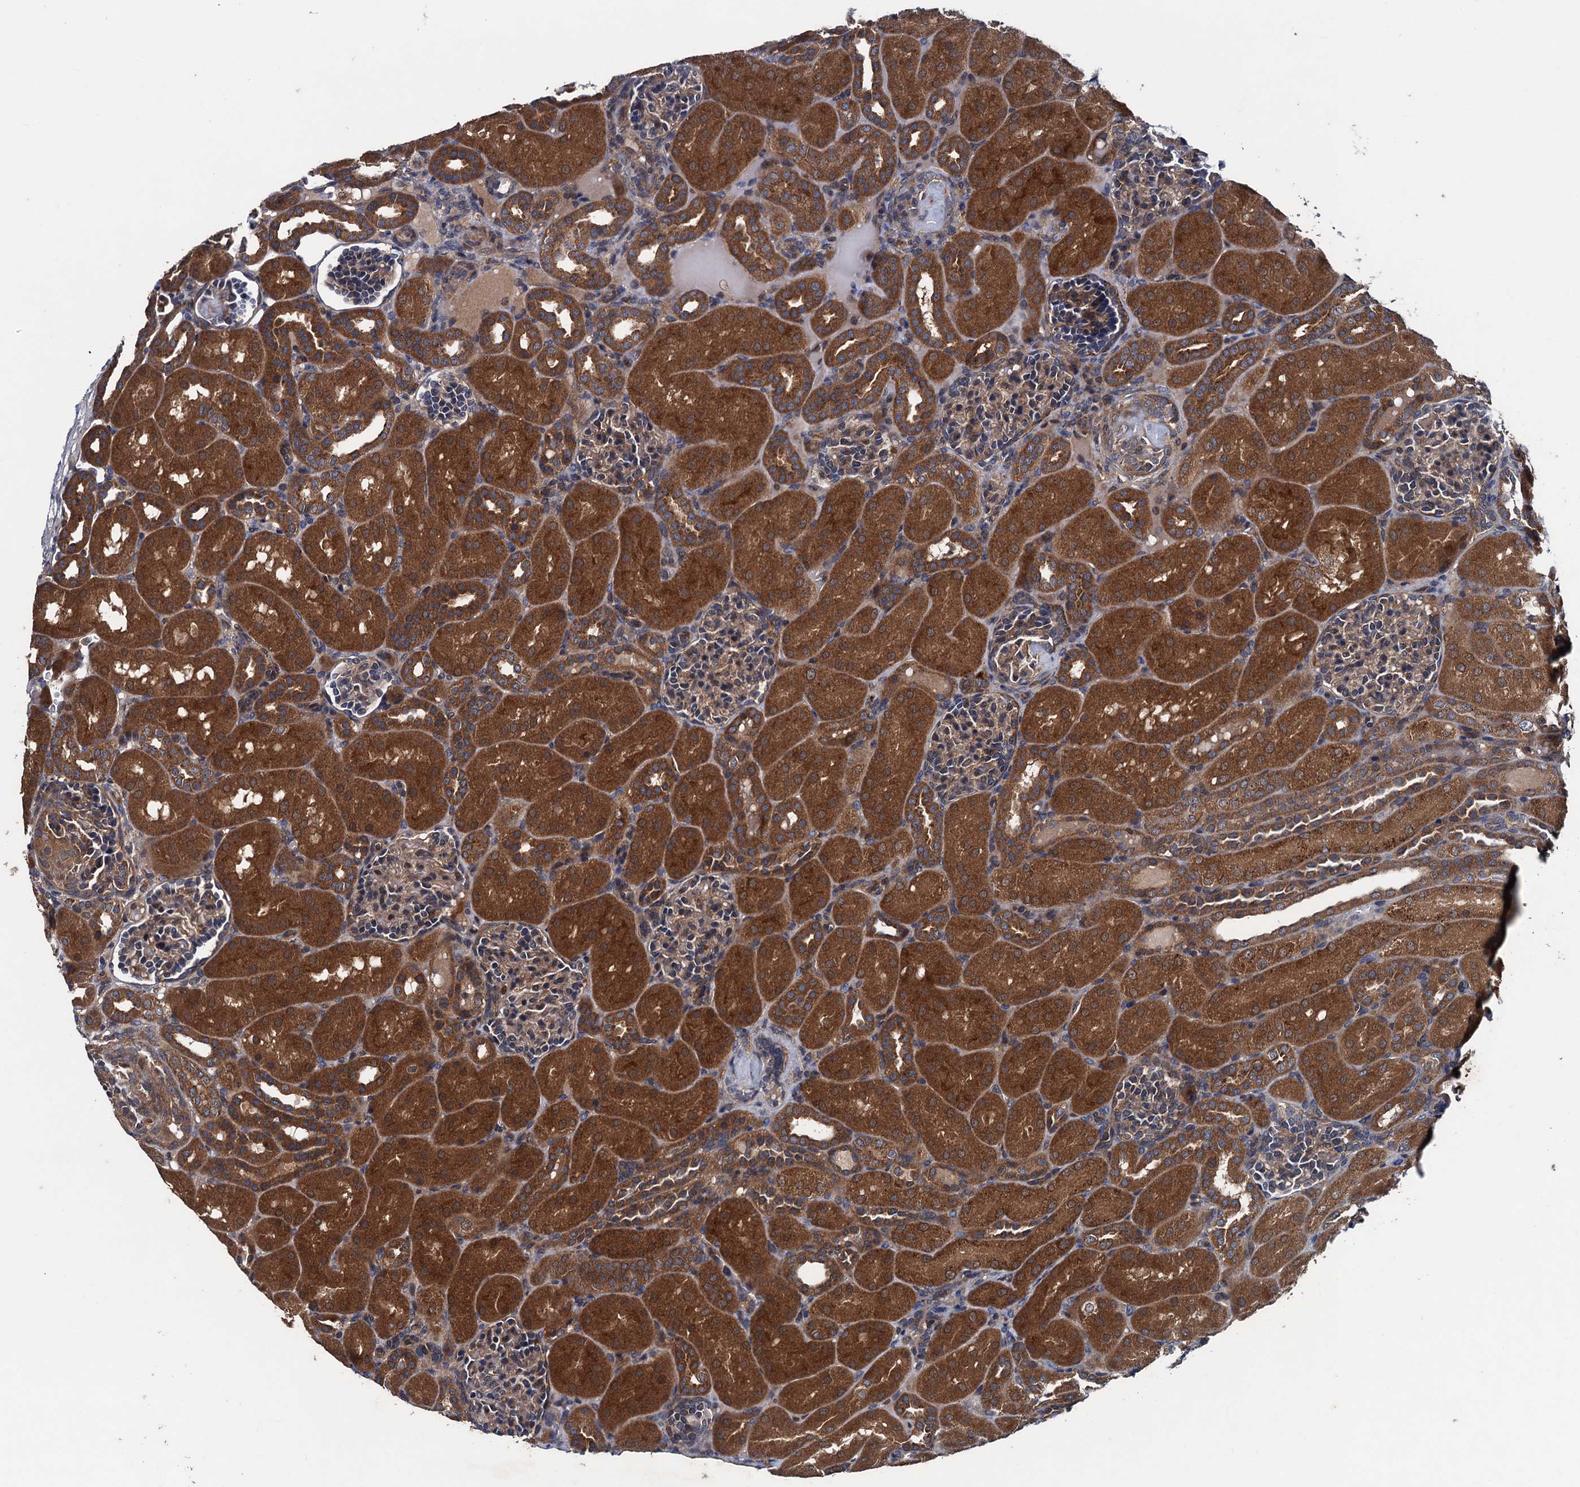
{"staining": {"intensity": "moderate", "quantity": ">75%", "location": "cytoplasmic/membranous"}, "tissue": "kidney", "cell_type": "Cells in glomeruli", "image_type": "normal", "snomed": [{"axis": "morphology", "description": "Normal tissue, NOS"}, {"axis": "topography", "description": "Kidney"}], "caption": "Kidney stained for a protein reveals moderate cytoplasmic/membranous positivity in cells in glomeruli. (DAB (3,3'-diaminobenzidine) = brown stain, brightfield microscopy at high magnification).", "gene": "BLTP3B", "patient": {"sex": "male", "age": 1}}